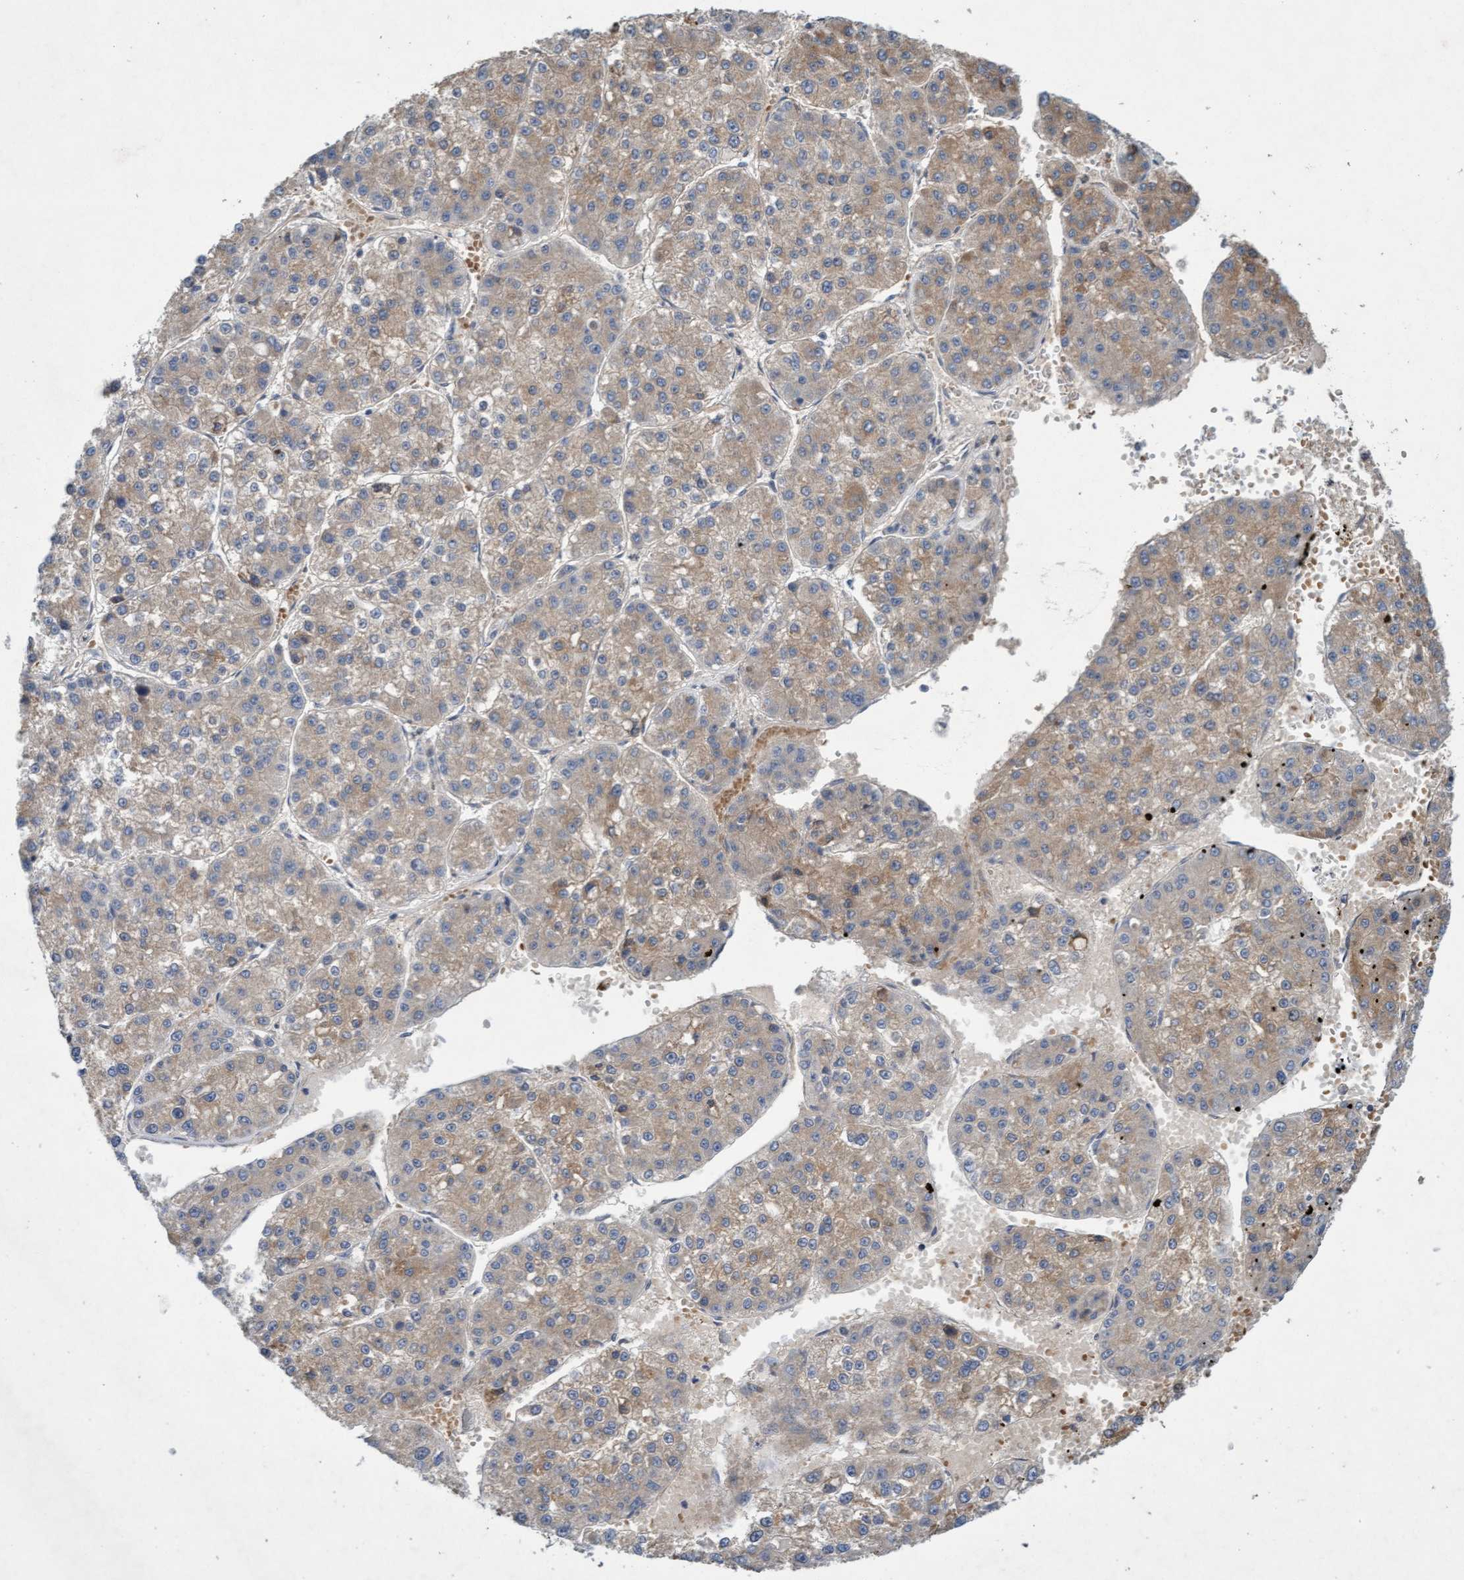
{"staining": {"intensity": "weak", "quantity": ">75%", "location": "cytoplasmic/membranous"}, "tissue": "liver cancer", "cell_type": "Tumor cells", "image_type": "cancer", "snomed": [{"axis": "morphology", "description": "Carcinoma, Hepatocellular, NOS"}, {"axis": "topography", "description": "Liver"}], "caption": "A histopathology image showing weak cytoplasmic/membranous positivity in about >75% of tumor cells in liver cancer, as visualized by brown immunohistochemical staining.", "gene": "DDHD2", "patient": {"sex": "female", "age": 73}}